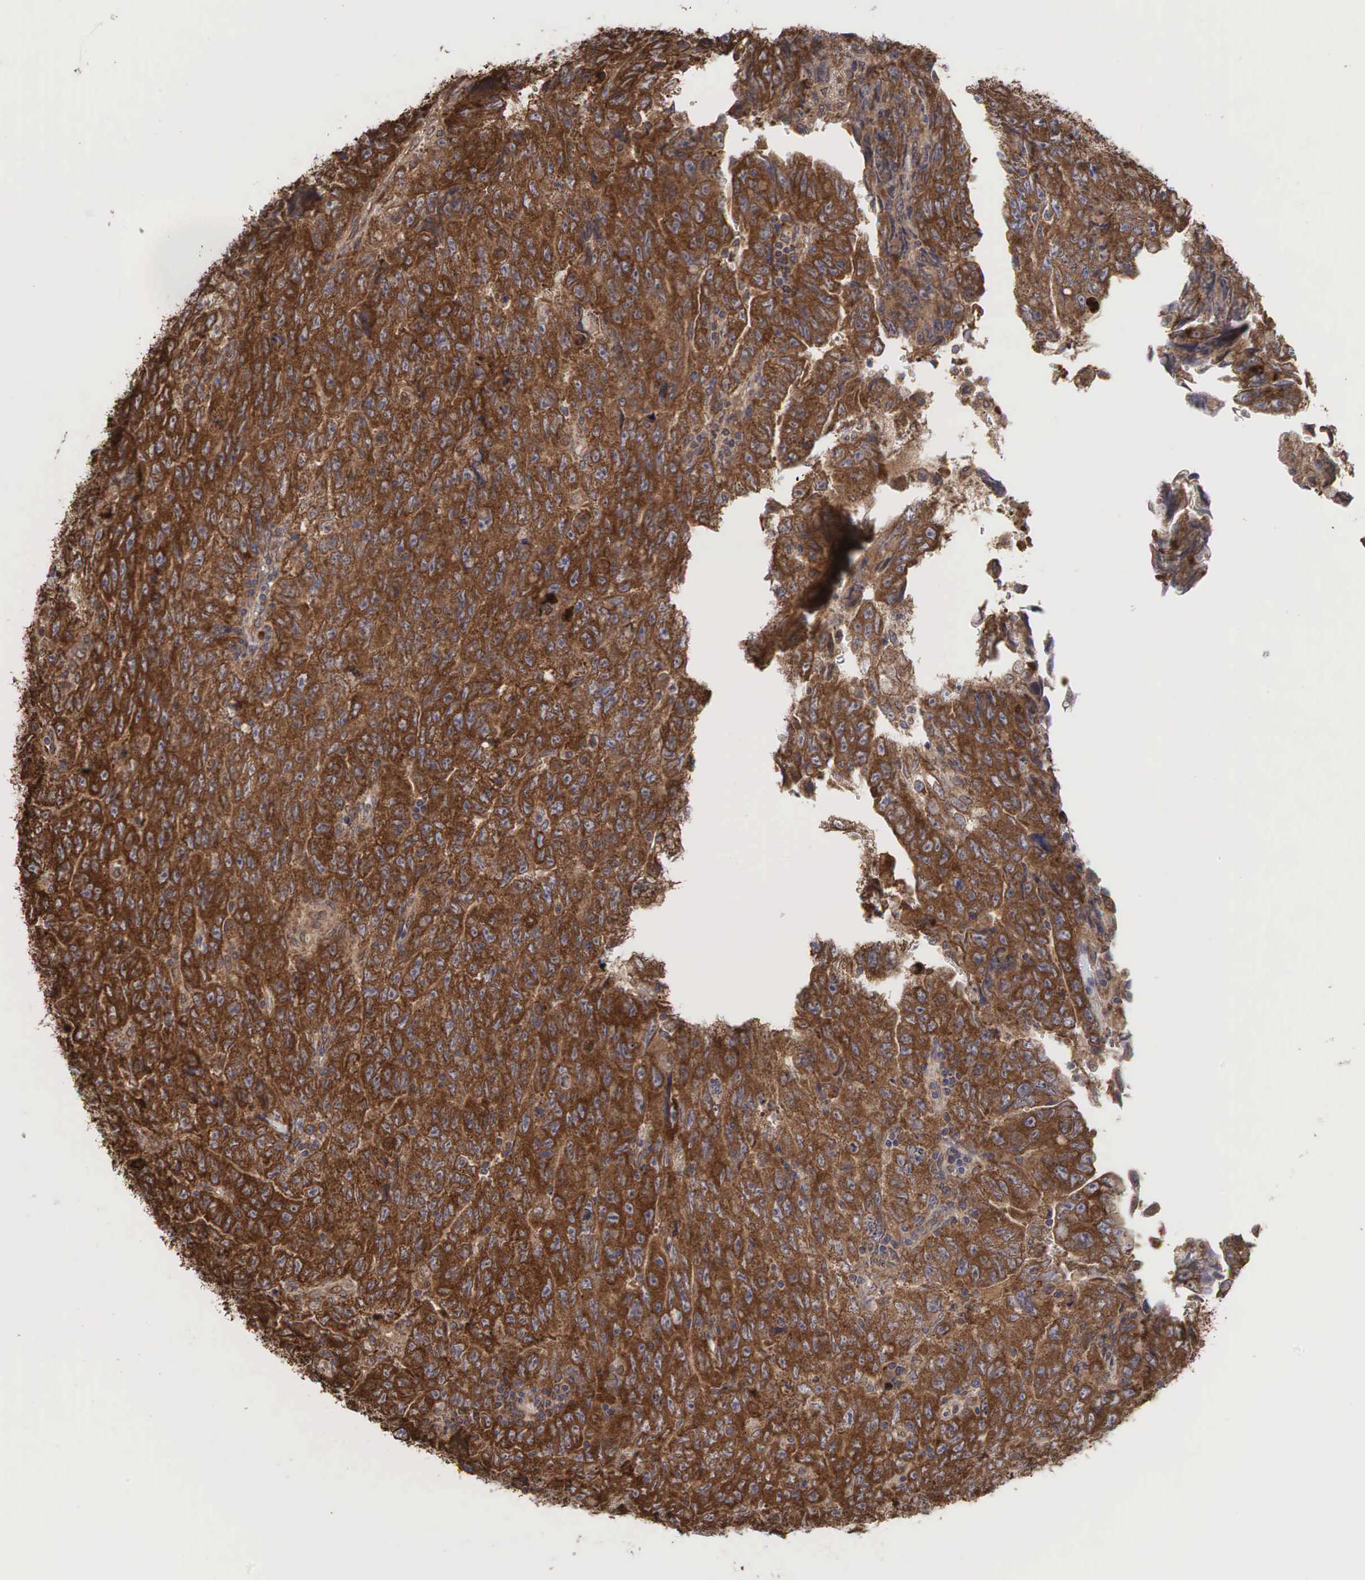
{"staining": {"intensity": "strong", "quantity": ">75%", "location": "cytoplasmic/membranous"}, "tissue": "testis cancer", "cell_type": "Tumor cells", "image_type": "cancer", "snomed": [{"axis": "morphology", "description": "Carcinoma, Embryonal, NOS"}, {"axis": "topography", "description": "Testis"}], "caption": "Protein expression analysis of embryonal carcinoma (testis) shows strong cytoplasmic/membranous expression in approximately >75% of tumor cells. (Brightfield microscopy of DAB IHC at high magnification).", "gene": "PABPC5", "patient": {"sex": "male", "age": 28}}